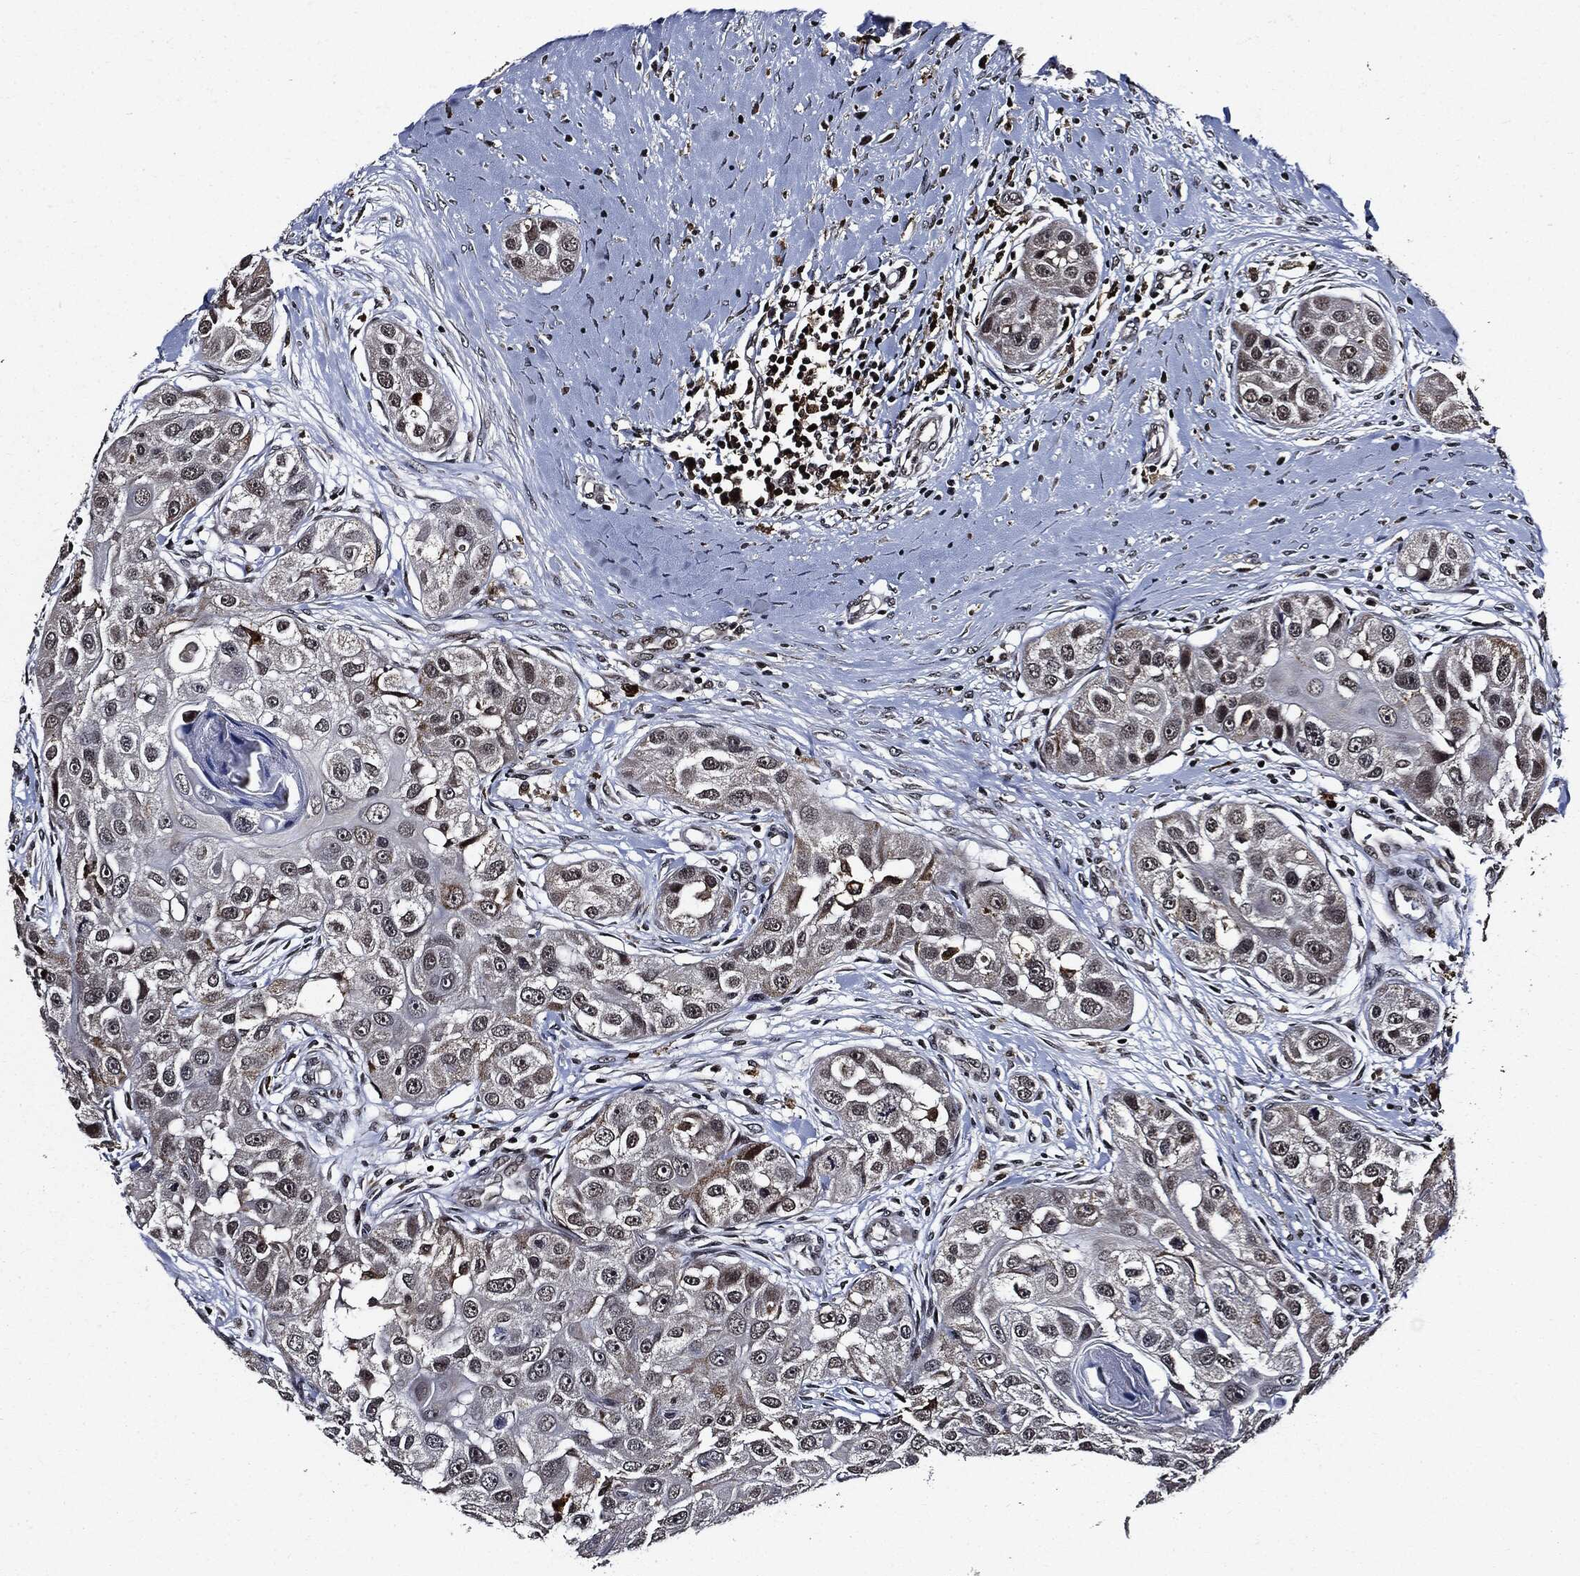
{"staining": {"intensity": "moderate", "quantity": "<25%", "location": "cytoplasmic/membranous"}, "tissue": "head and neck cancer", "cell_type": "Tumor cells", "image_type": "cancer", "snomed": [{"axis": "morphology", "description": "Normal tissue, NOS"}, {"axis": "morphology", "description": "Squamous cell carcinoma, NOS"}, {"axis": "topography", "description": "Skeletal muscle"}, {"axis": "topography", "description": "Head-Neck"}], "caption": "Head and neck squamous cell carcinoma stained with DAB (3,3'-diaminobenzidine) IHC demonstrates low levels of moderate cytoplasmic/membranous staining in approximately <25% of tumor cells.", "gene": "SUGT1", "patient": {"sex": "male", "age": 51}}